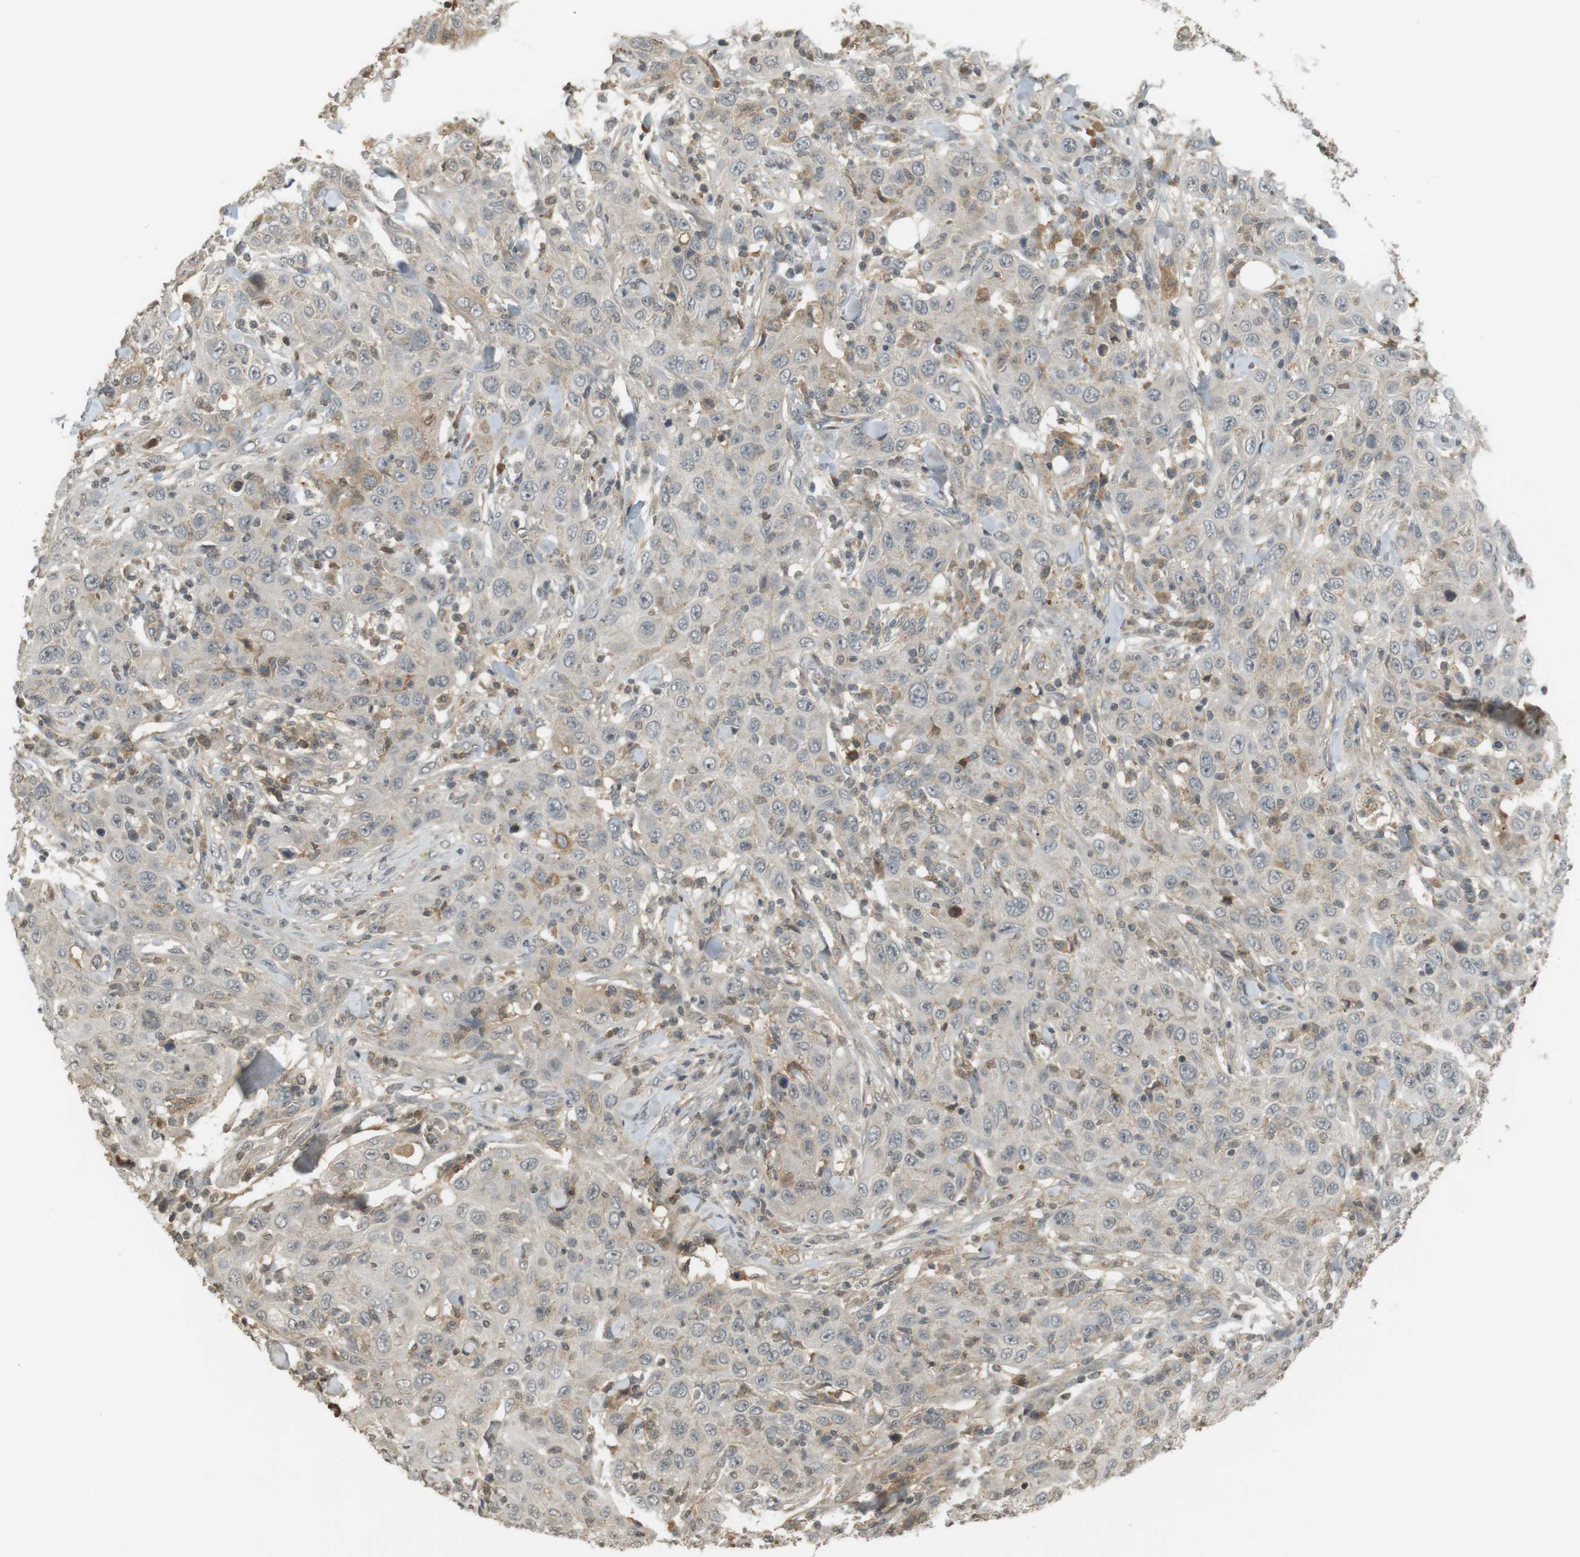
{"staining": {"intensity": "negative", "quantity": "none", "location": "none"}, "tissue": "skin cancer", "cell_type": "Tumor cells", "image_type": "cancer", "snomed": [{"axis": "morphology", "description": "Squamous cell carcinoma, NOS"}, {"axis": "topography", "description": "Skin"}], "caption": "Immunohistochemistry of skin cancer (squamous cell carcinoma) exhibits no staining in tumor cells. (DAB IHC with hematoxylin counter stain).", "gene": "SRR", "patient": {"sex": "female", "age": 88}}